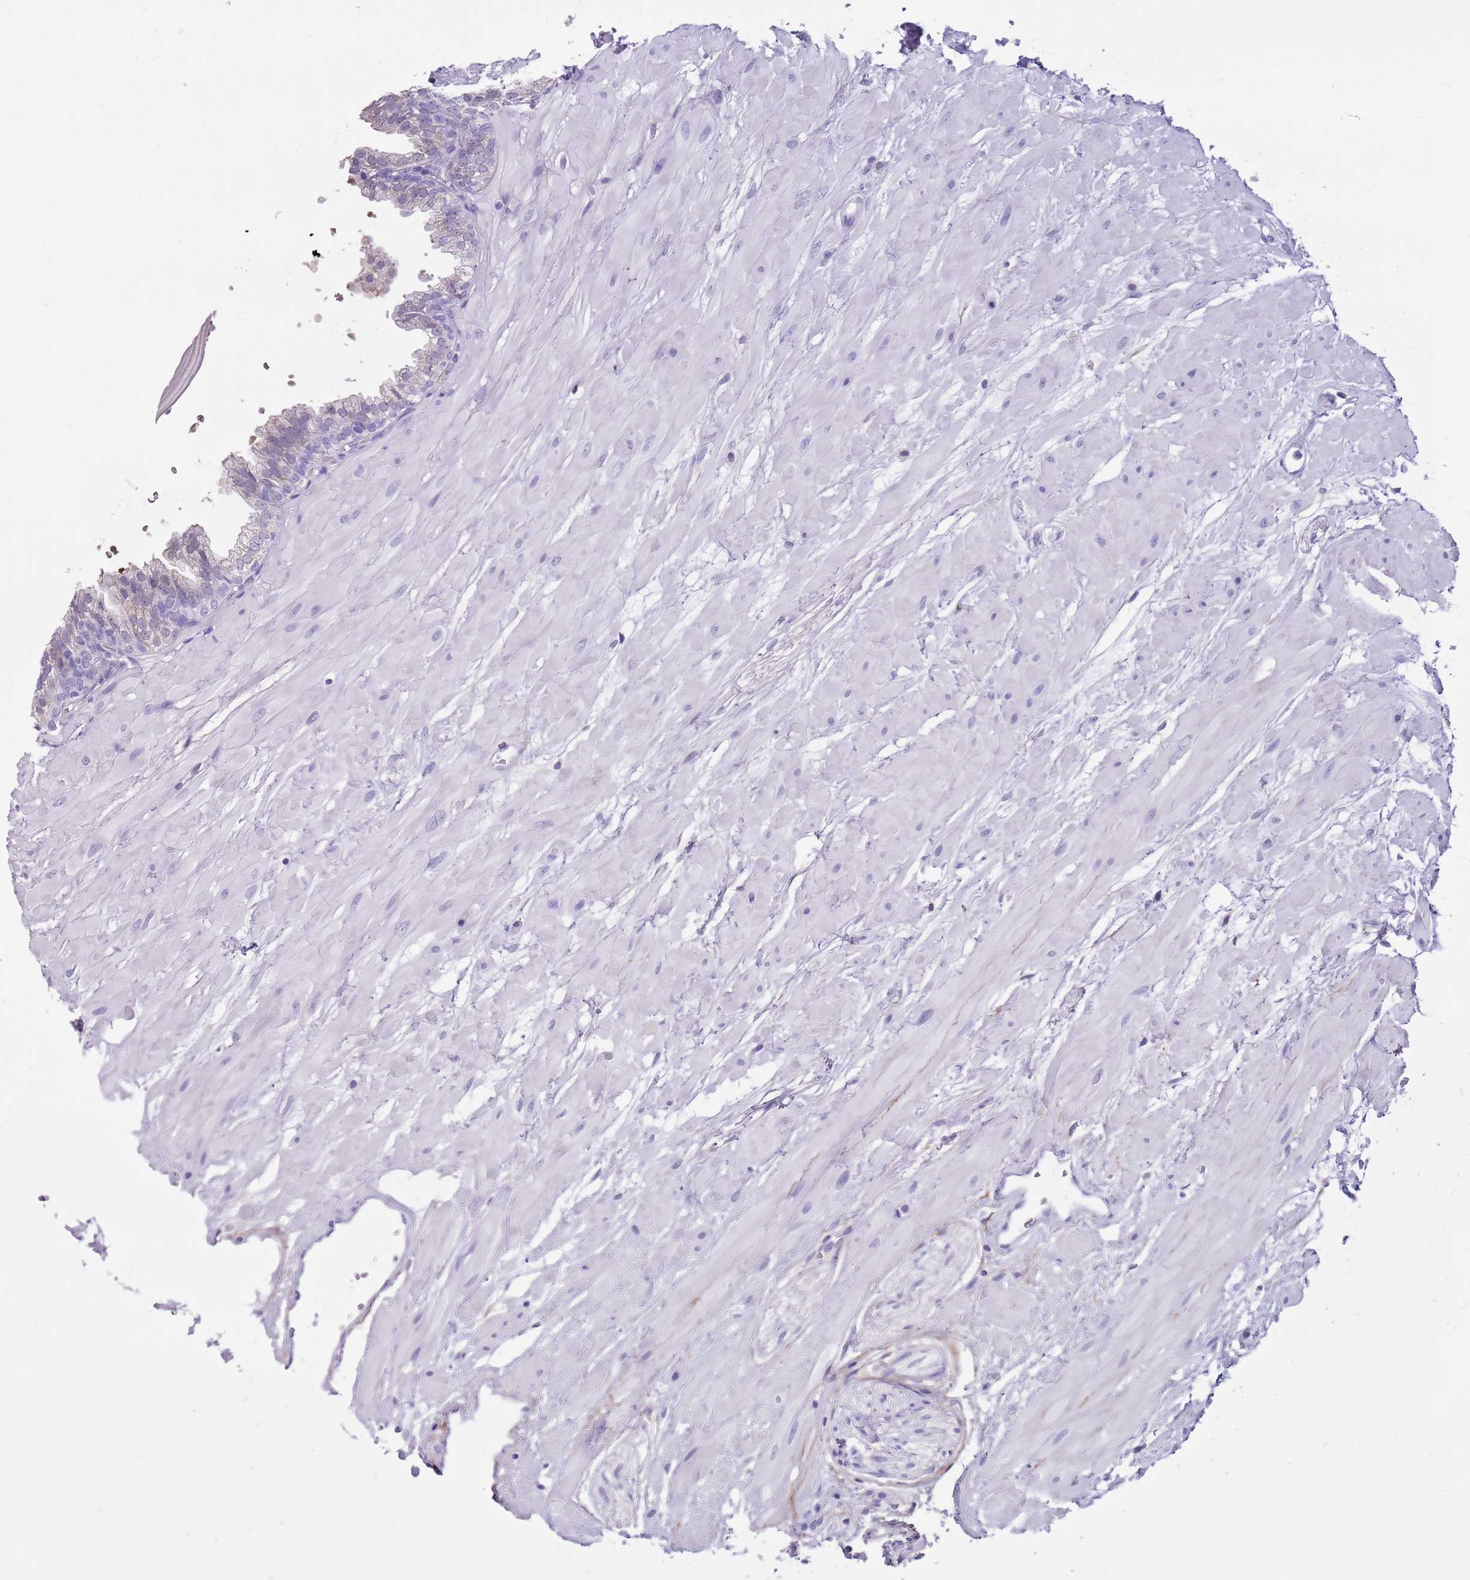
{"staining": {"intensity": "weak", "quantity": "<25%", "location": "cytoplasmic/membranous"}, "tissue": "prostate cancer", "cell_type": "Tumor cells", "image_type": "cancer", "snomed": [{"axis": "morphology", "description": "Adenocarcinoma, Low grade"}, {"axis": "topography", "description": "Prostate"}], "caption": "Tumor cells are negative for brown protein staining in prostate adenocarcinoma (low-grade).", "gene": "PFKFB2", "patient": {"sex": "male", "age": 64}}